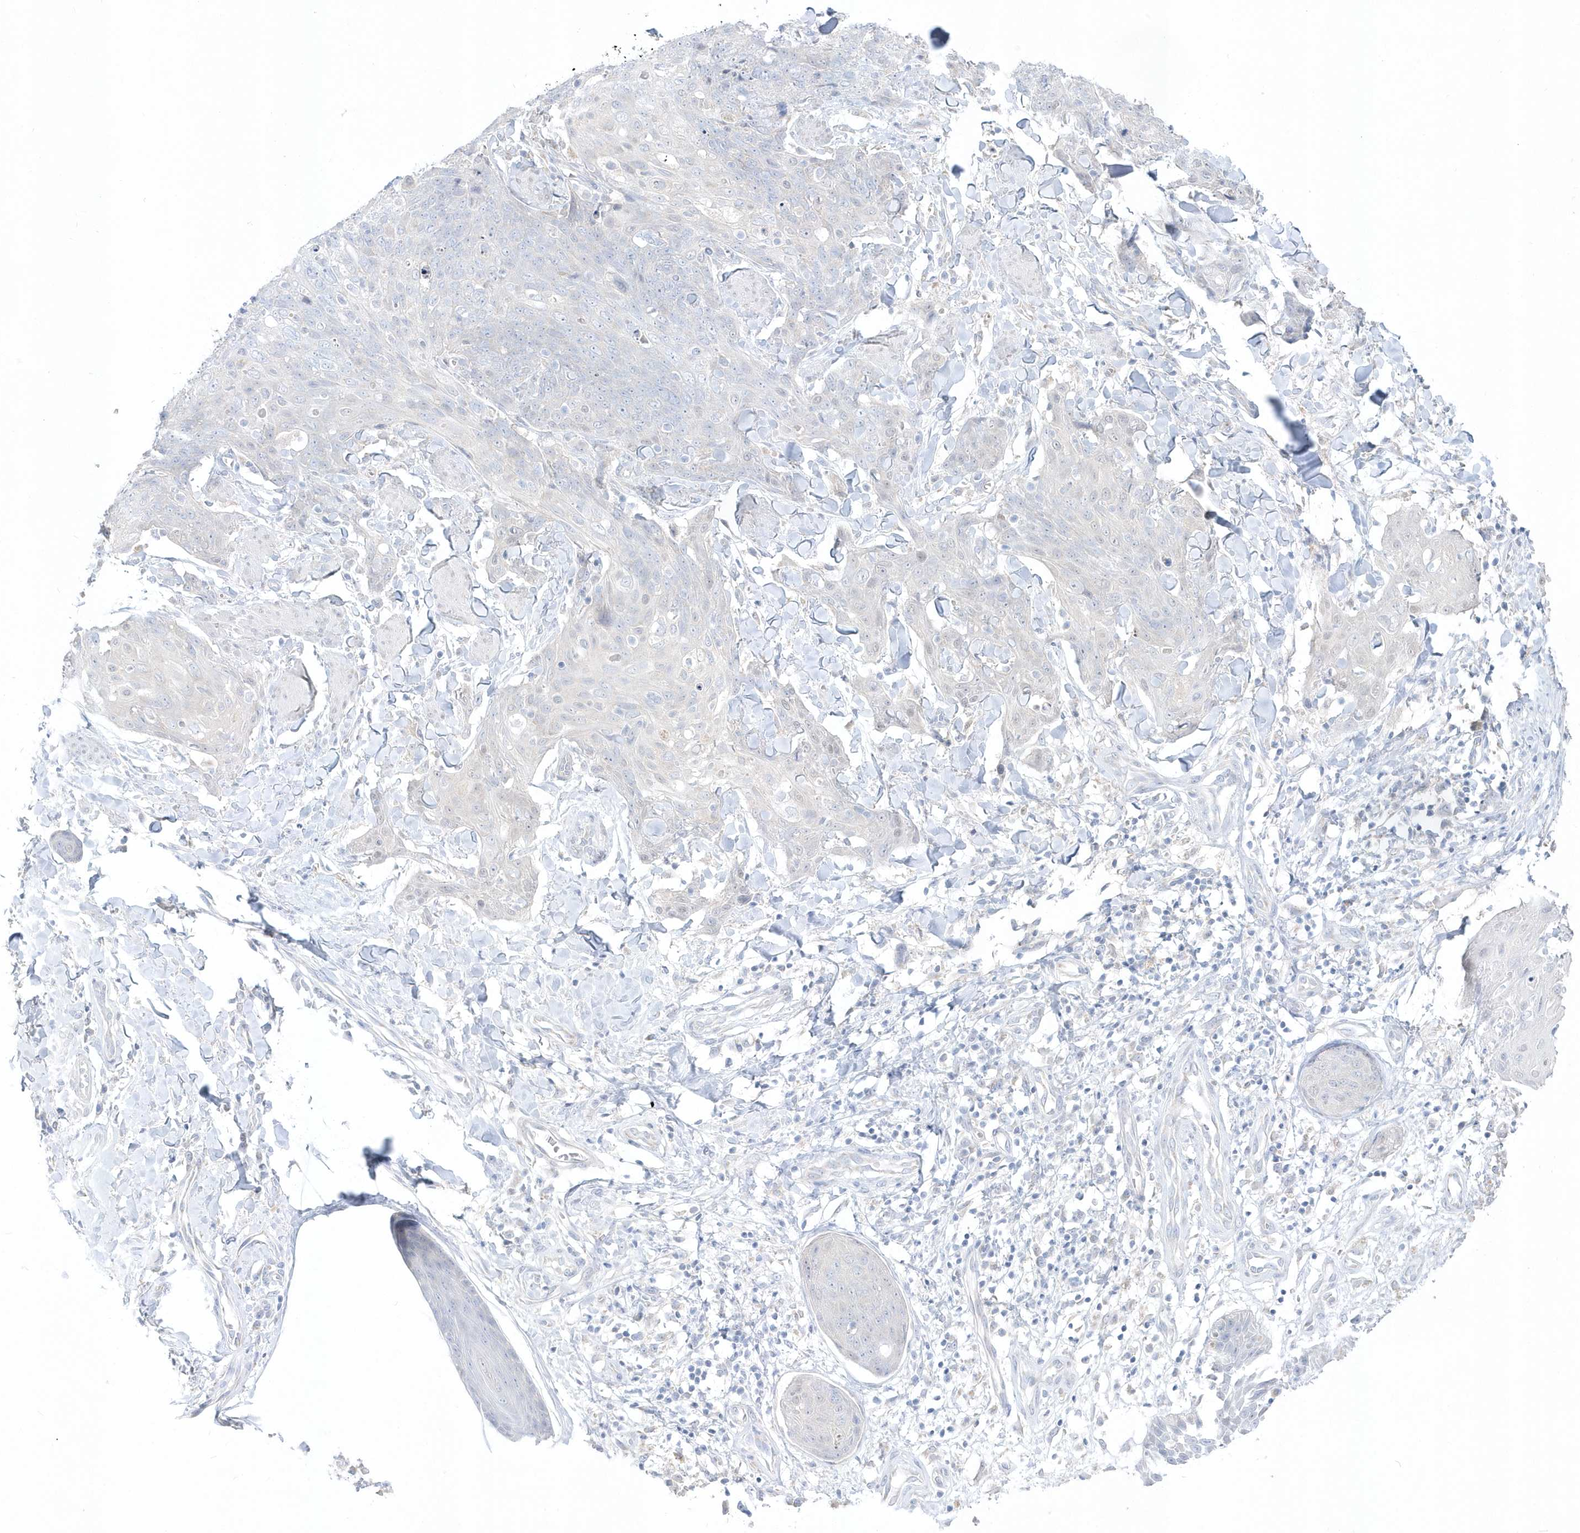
{"staining": {"intensity": "negative", "quantity": "none", "location": "none"}, "tissue": "skin cancer", "cell_type": "Tumor cells", "image_type": "cancer", "snomed": [{"axis": "morphology", "description": "Squamous cell carcinoma, NOS"}, {"axis": "topography", "description": "Skin"}, {"axis": "topography", "description": "Vulva"}], "caption": "Immunohistochemical staining of skin cancer shows no significant expression in tumor cells.", "gene": "PCBD1", "patient": {"sex": "female", "age": 85}}